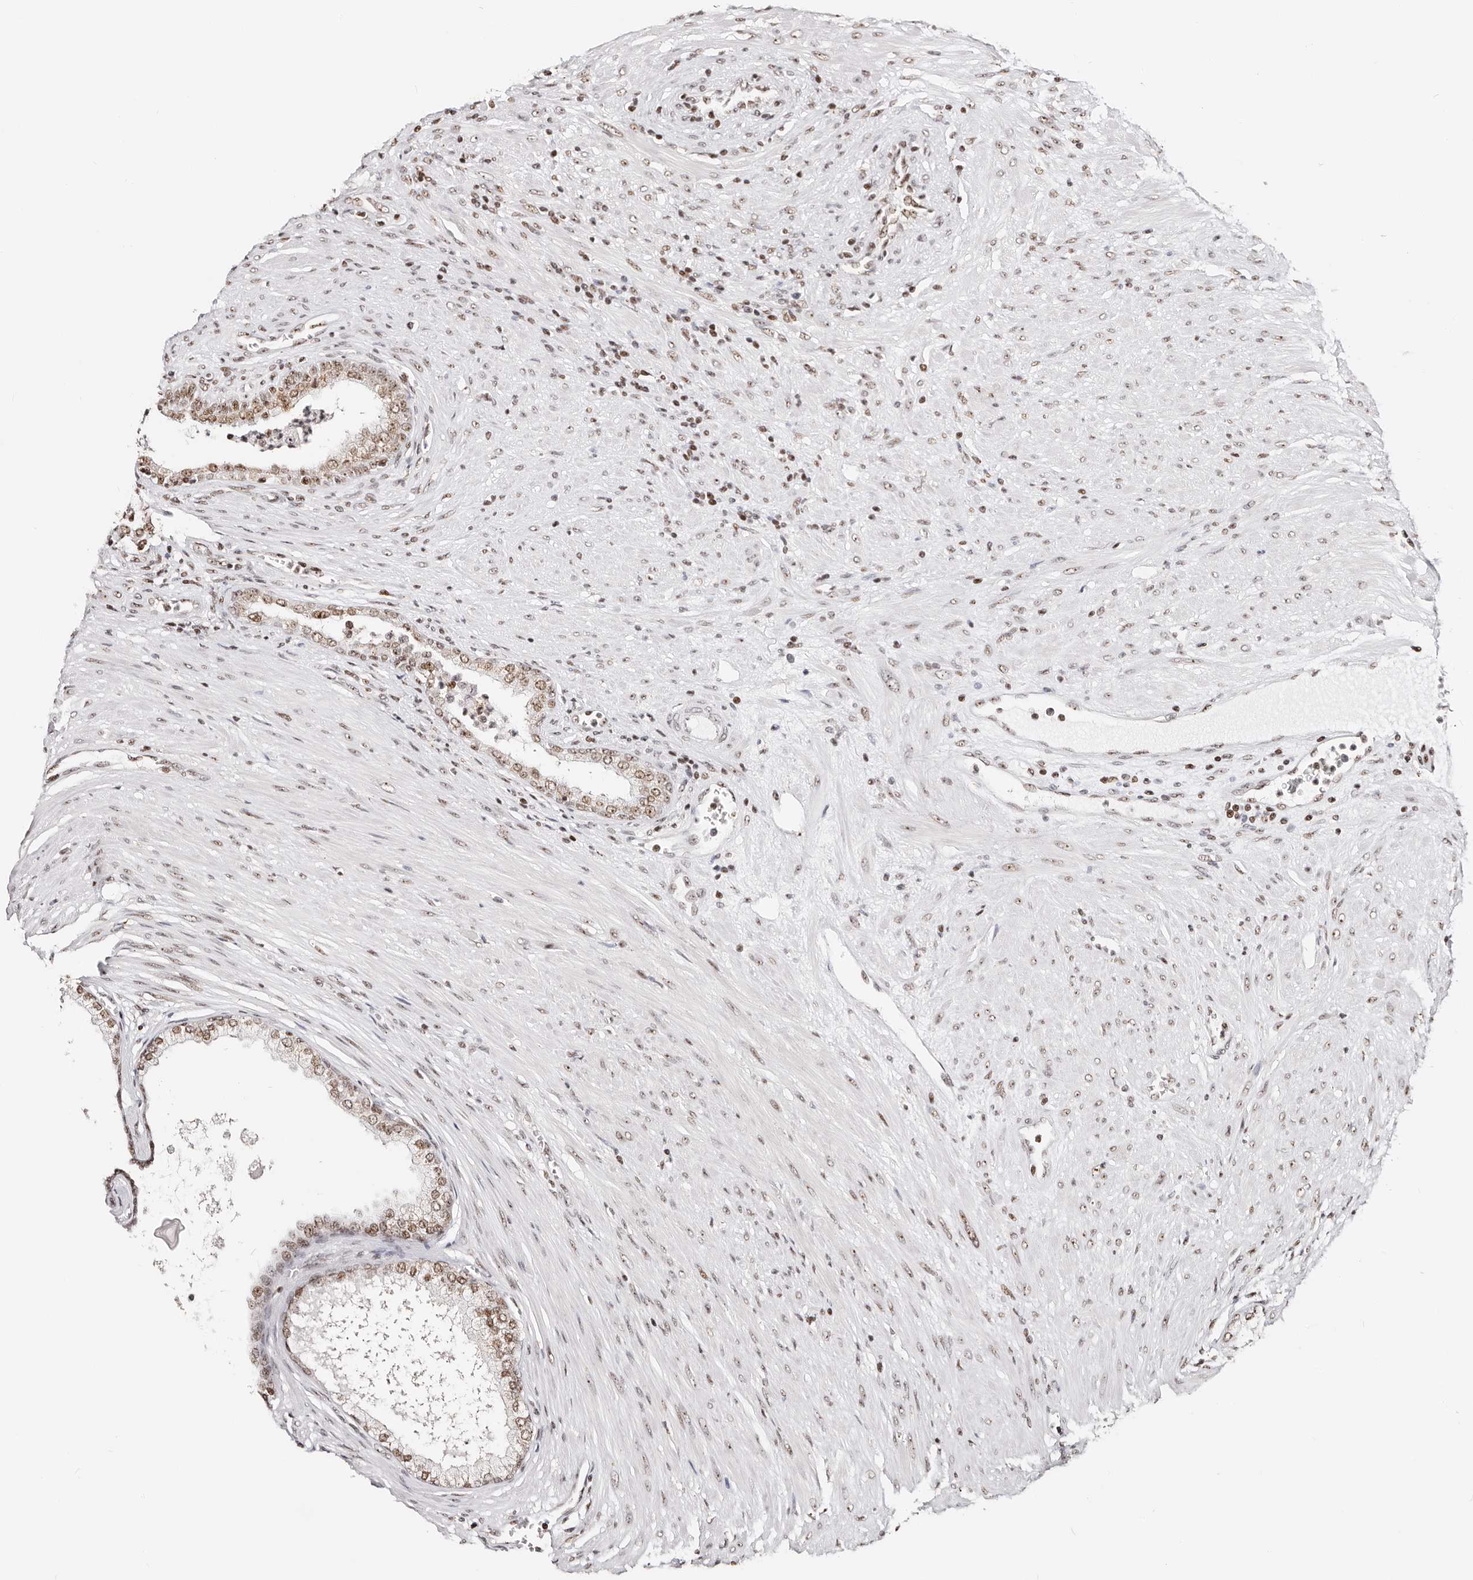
{"staining": {"intensity": "moderate", "quantity": ">75%", "location": "nuclear"}, "tissue": "prostate cancer", "cell_type": "Tumor cells", "image_type": "cancer", "snomed": [{"axis": "morphology", "description": "Normal tissue, NOS"}, {"axis": "morphology", "description": "Adenocarcinoma, Low grade"}, {"axis": "topography", "description": "Prostate"}, {"axis": "topography", "description": "Peripheral nerve tissue"}], "caption": "The micrograph exhibits immunohistochemical staining of low-grade adenocarcinoma (prostate). There is moderate nuclear staining is seen in approximately >75% of tumor cells. (IHC, brightfield microscopy, high magnification).", "gene": "IQGAP3", "patient": {"sex": "male", "age": 71}}